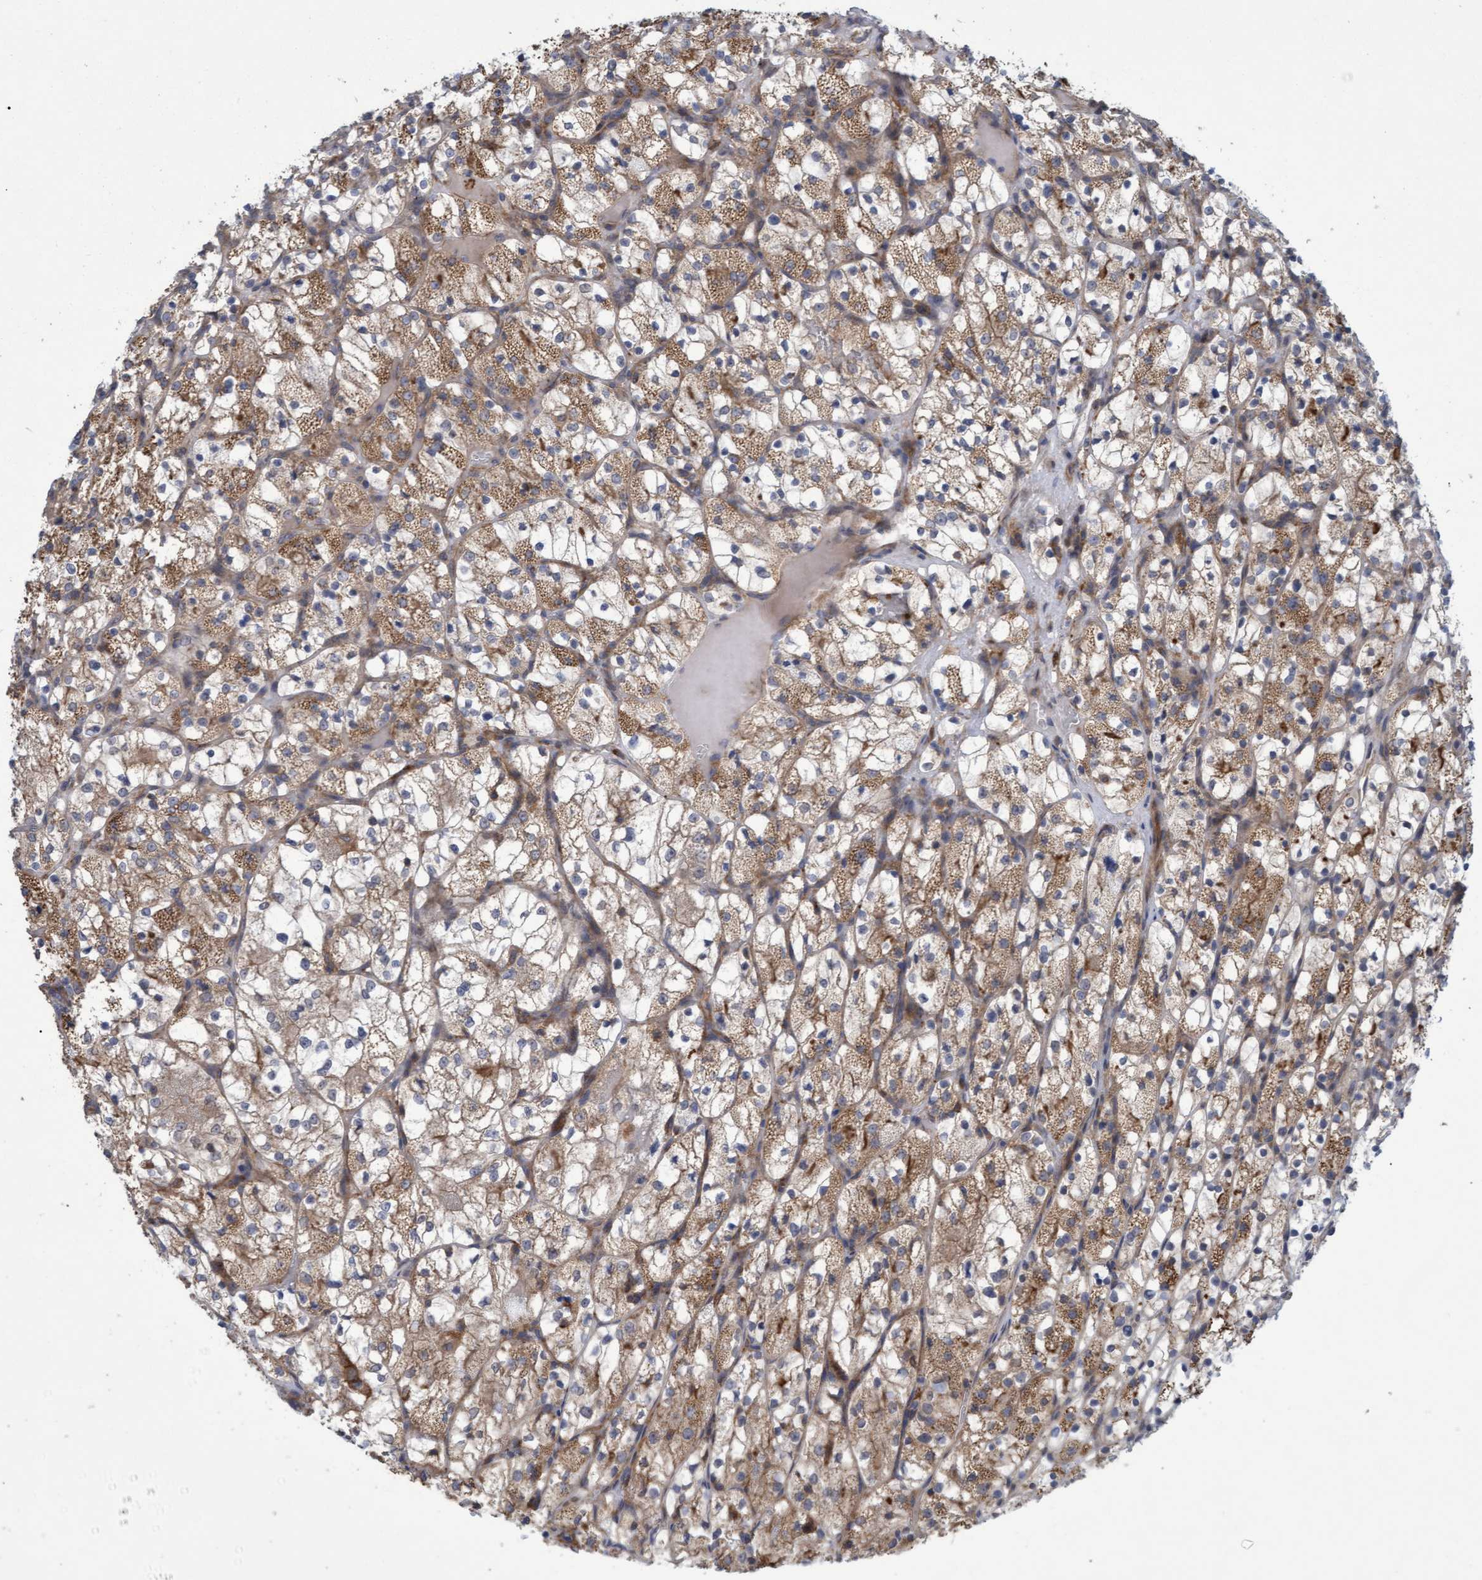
{"staining": {"intensity": "moderate", "quantity": ">75%", "location": "cytoplasmic/membranous"}, "tissue": "renal cancer", "cell_type": "Tumor cells", "image_type": "cancer", "snomed": [{"axis": "morphology", "description": "Adenocarcinoma, NOS"}, {"axis": "topography", "description": "Kidney"}], "caption": "The image exhibits immunohistochemical staining of renal adenocarcinoma. There is moderate cytoplasmic/membranous positivity is seen in approximately >75% of tumor cells.", "gene": "NAA15", "patient": {"sex": "female", "age": 69}}